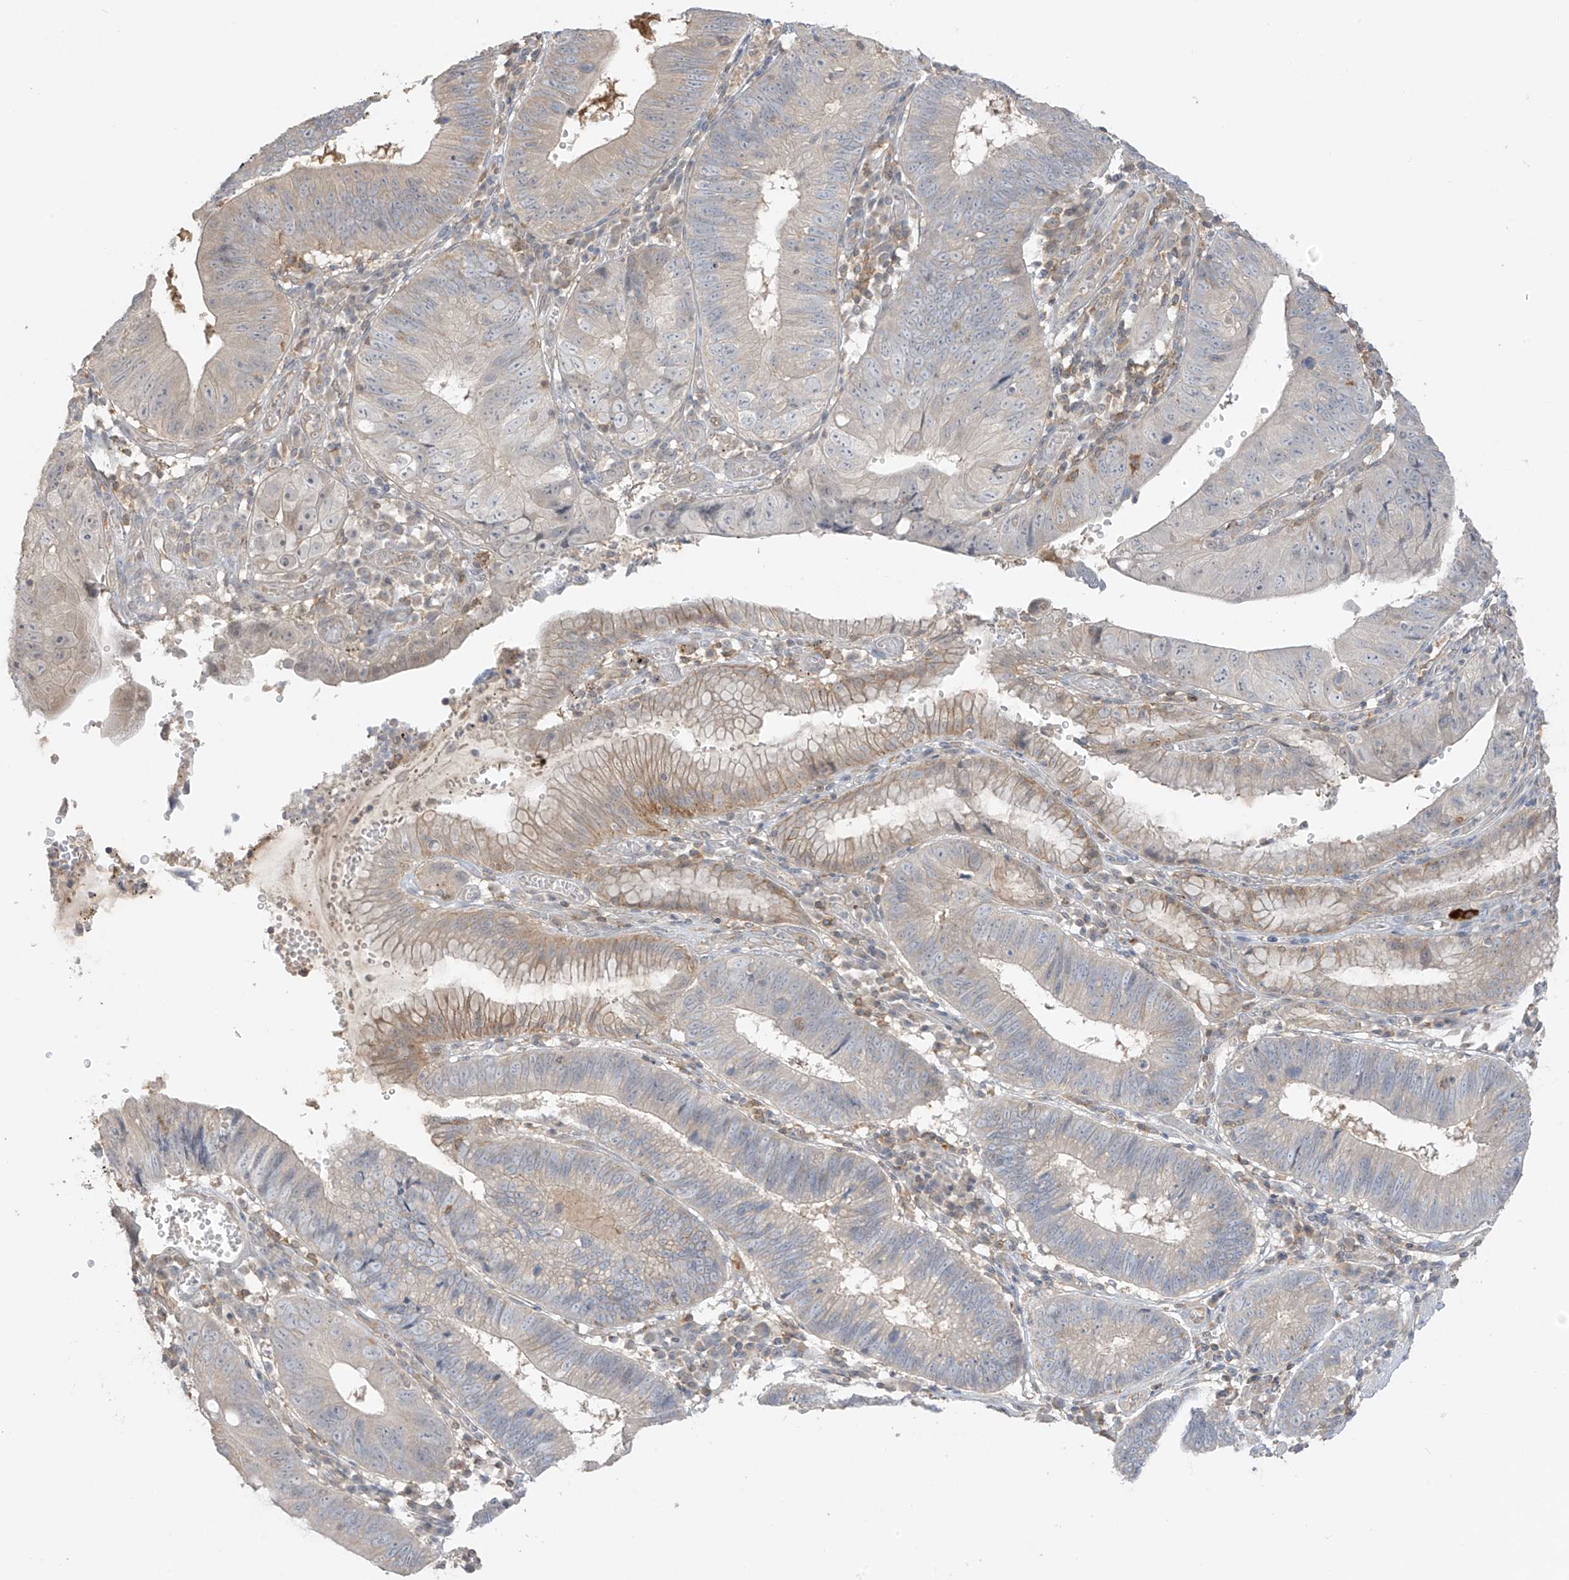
{"staining": {"intensity": "negative", "quantity": "none", "location": "none"}, "tissue": "stomach cancer", "cell_type": "Tumor cells", "image_type": "cancer", "snomed": [{"axis": "morphology", "description": "Adenocarcinoma, NOS"}, {"axis": "topography", "description": "Stomach"}], "caption": "Stomach cancer was stained to show a protein in brown. There is no significant positivity in tumor cells.", "gene": "ANGEL2", "patient": {"sex": "male", "age": 59}}